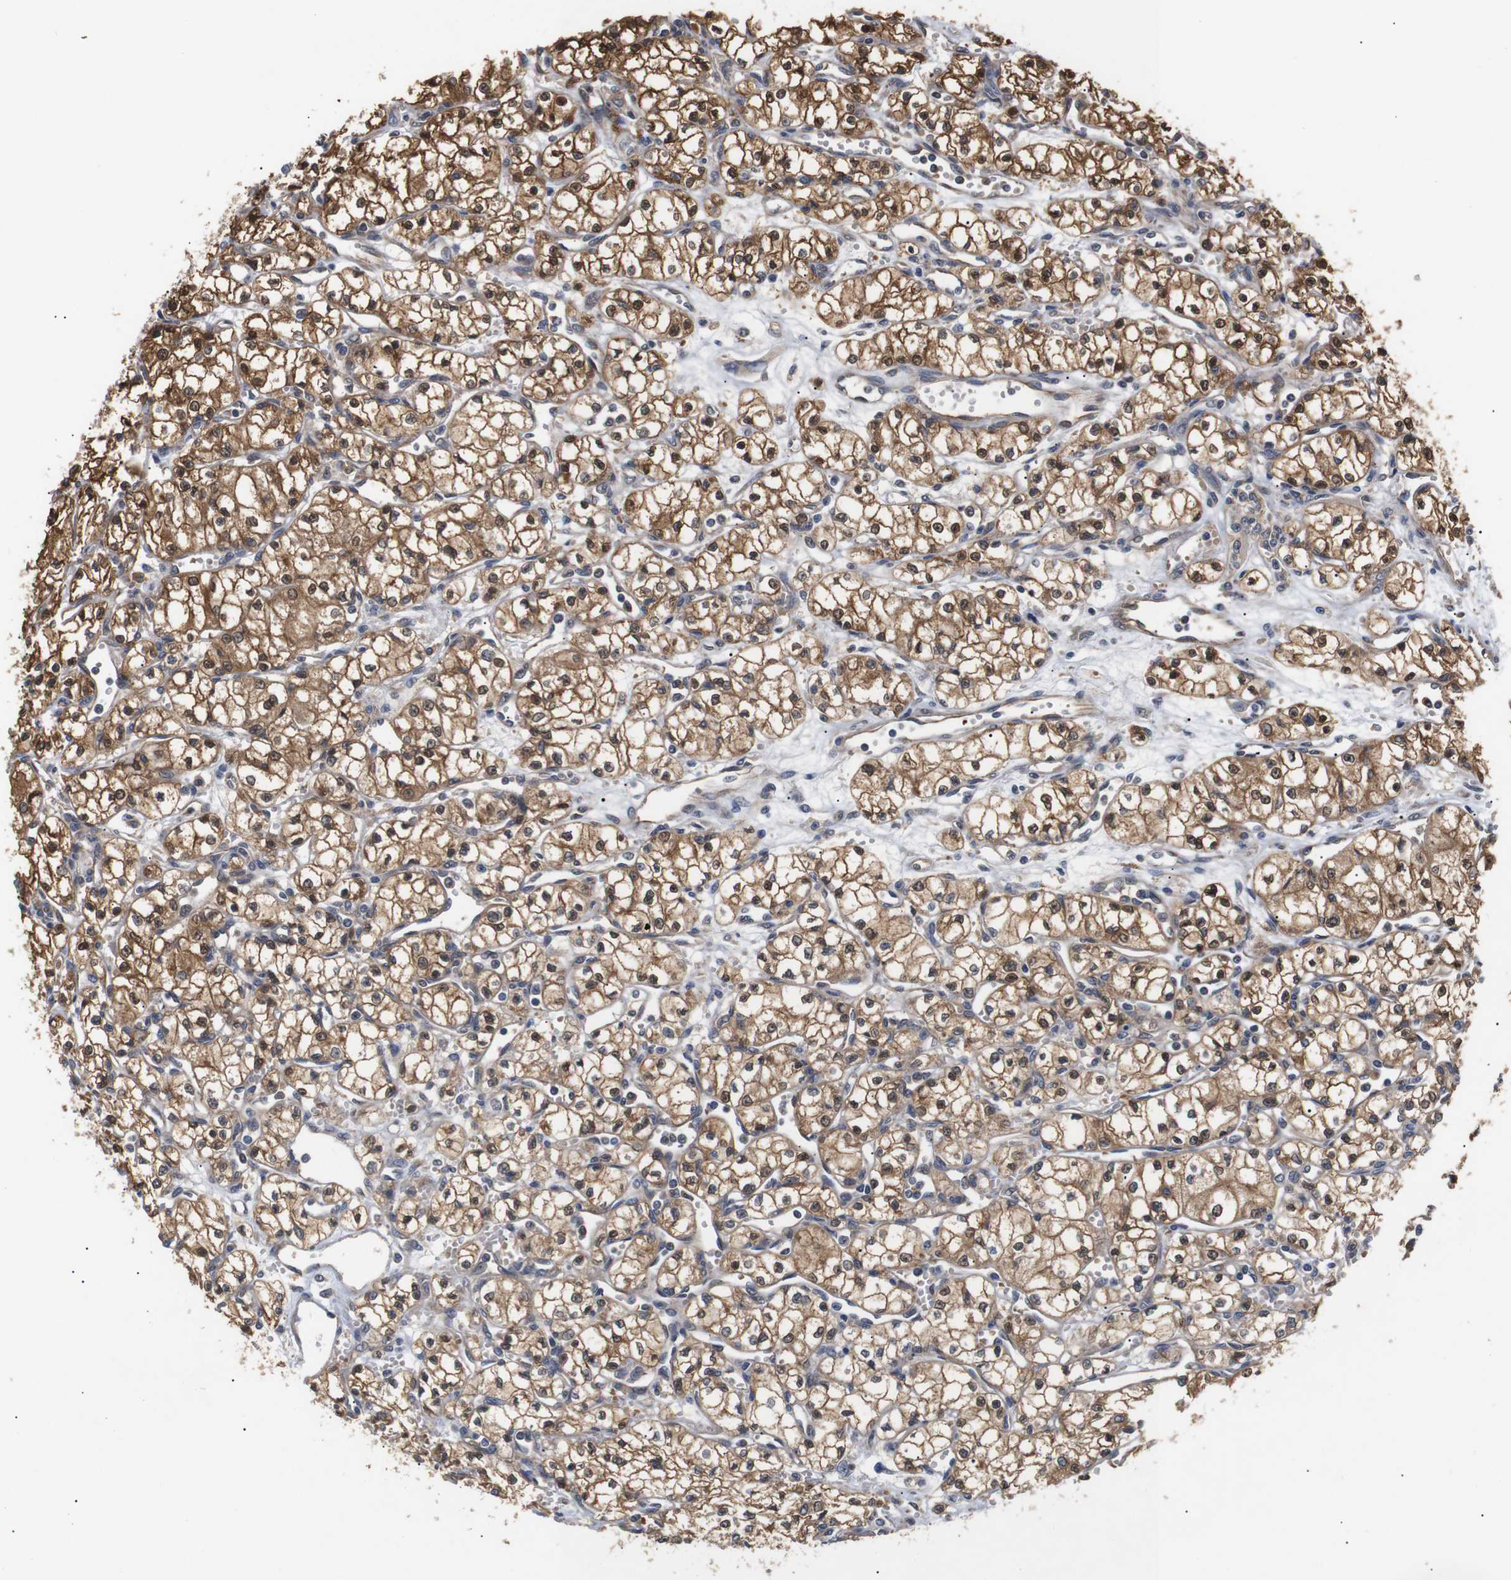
{"staining": {"intensity": "strong", "quantity": ">75%", "location": "cytoplasmic/membranous"}, "tissue": "renal cancer", "cell_type": "Tumor cells", "image_type": "cancer", "snomed": [{"axis": "morphology", "description": "Normal tissue, NOS"}, {"axis": "morphology", "description": "Adenocarcinoma, NOS"}, {"axis": "topography", "description": "Kidney"}], "caption": "Protein staining of renal cancer tissue reveals strong cytoplasmic/membranous staining in about >75% of tumor cells.", "gene": "DDR1", "patient": {"sex": "male", "age": 59}}